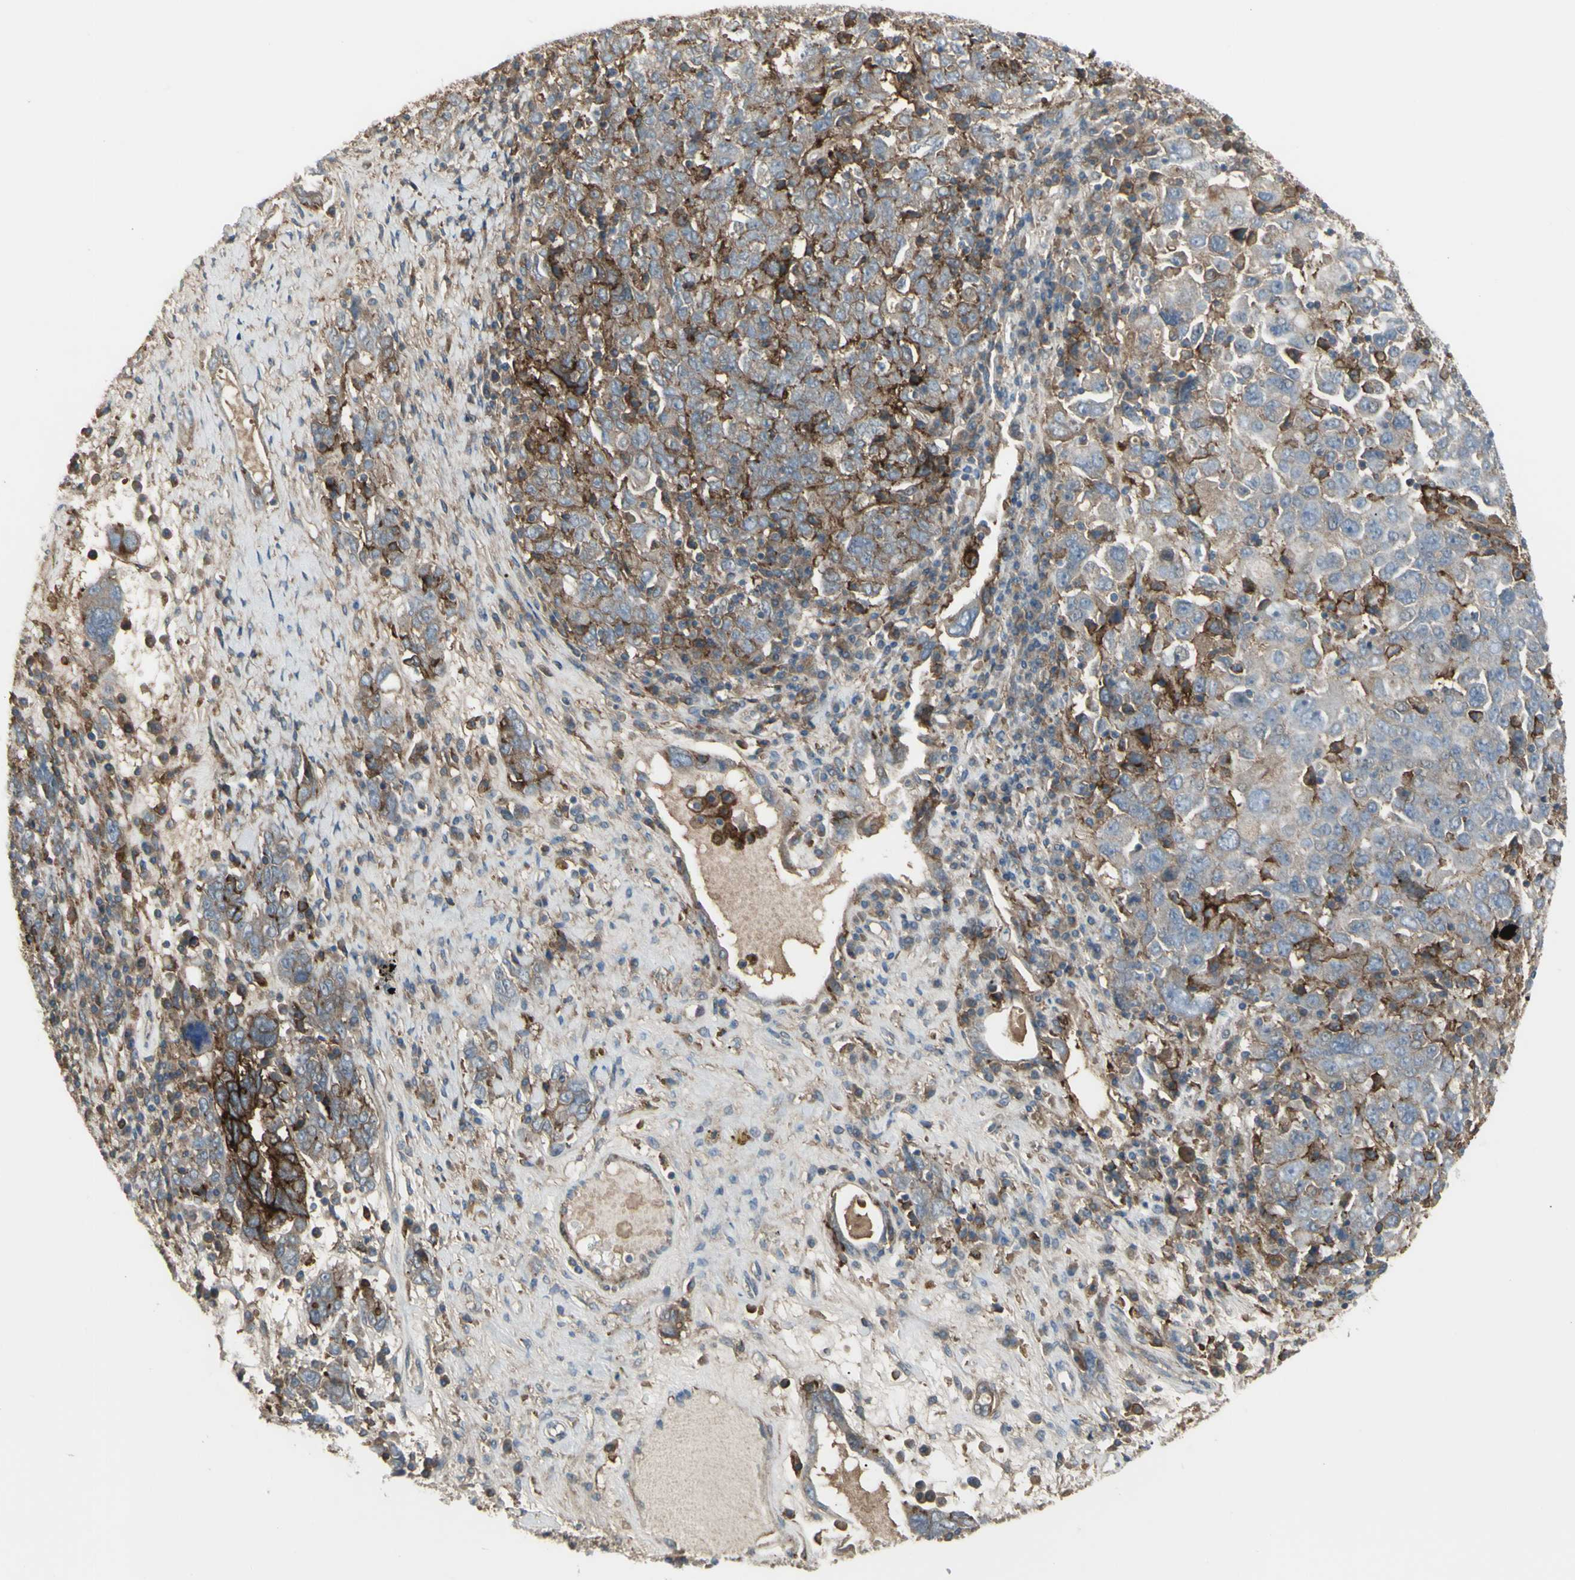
{"staining": {"intensity": "weak", "quantity": "25%-75%", "location": "cytoplasmic/membranous"}, "tissue": "ovarian cancer", "cell_type": "Tumor cells", "image_type": "cancer", "snomed": [{"axis": "morphology", "description": "Carcinoma, endometroid"}, {"axis": "topography", "description": "Ovary"}], "caption": "A brown stain highlights weak cytoplasmic/membranous expression of a protein in ovarian cancer tumor cells.", "gene": "CD276", "patient": {"sex": "female", "age": 62}}